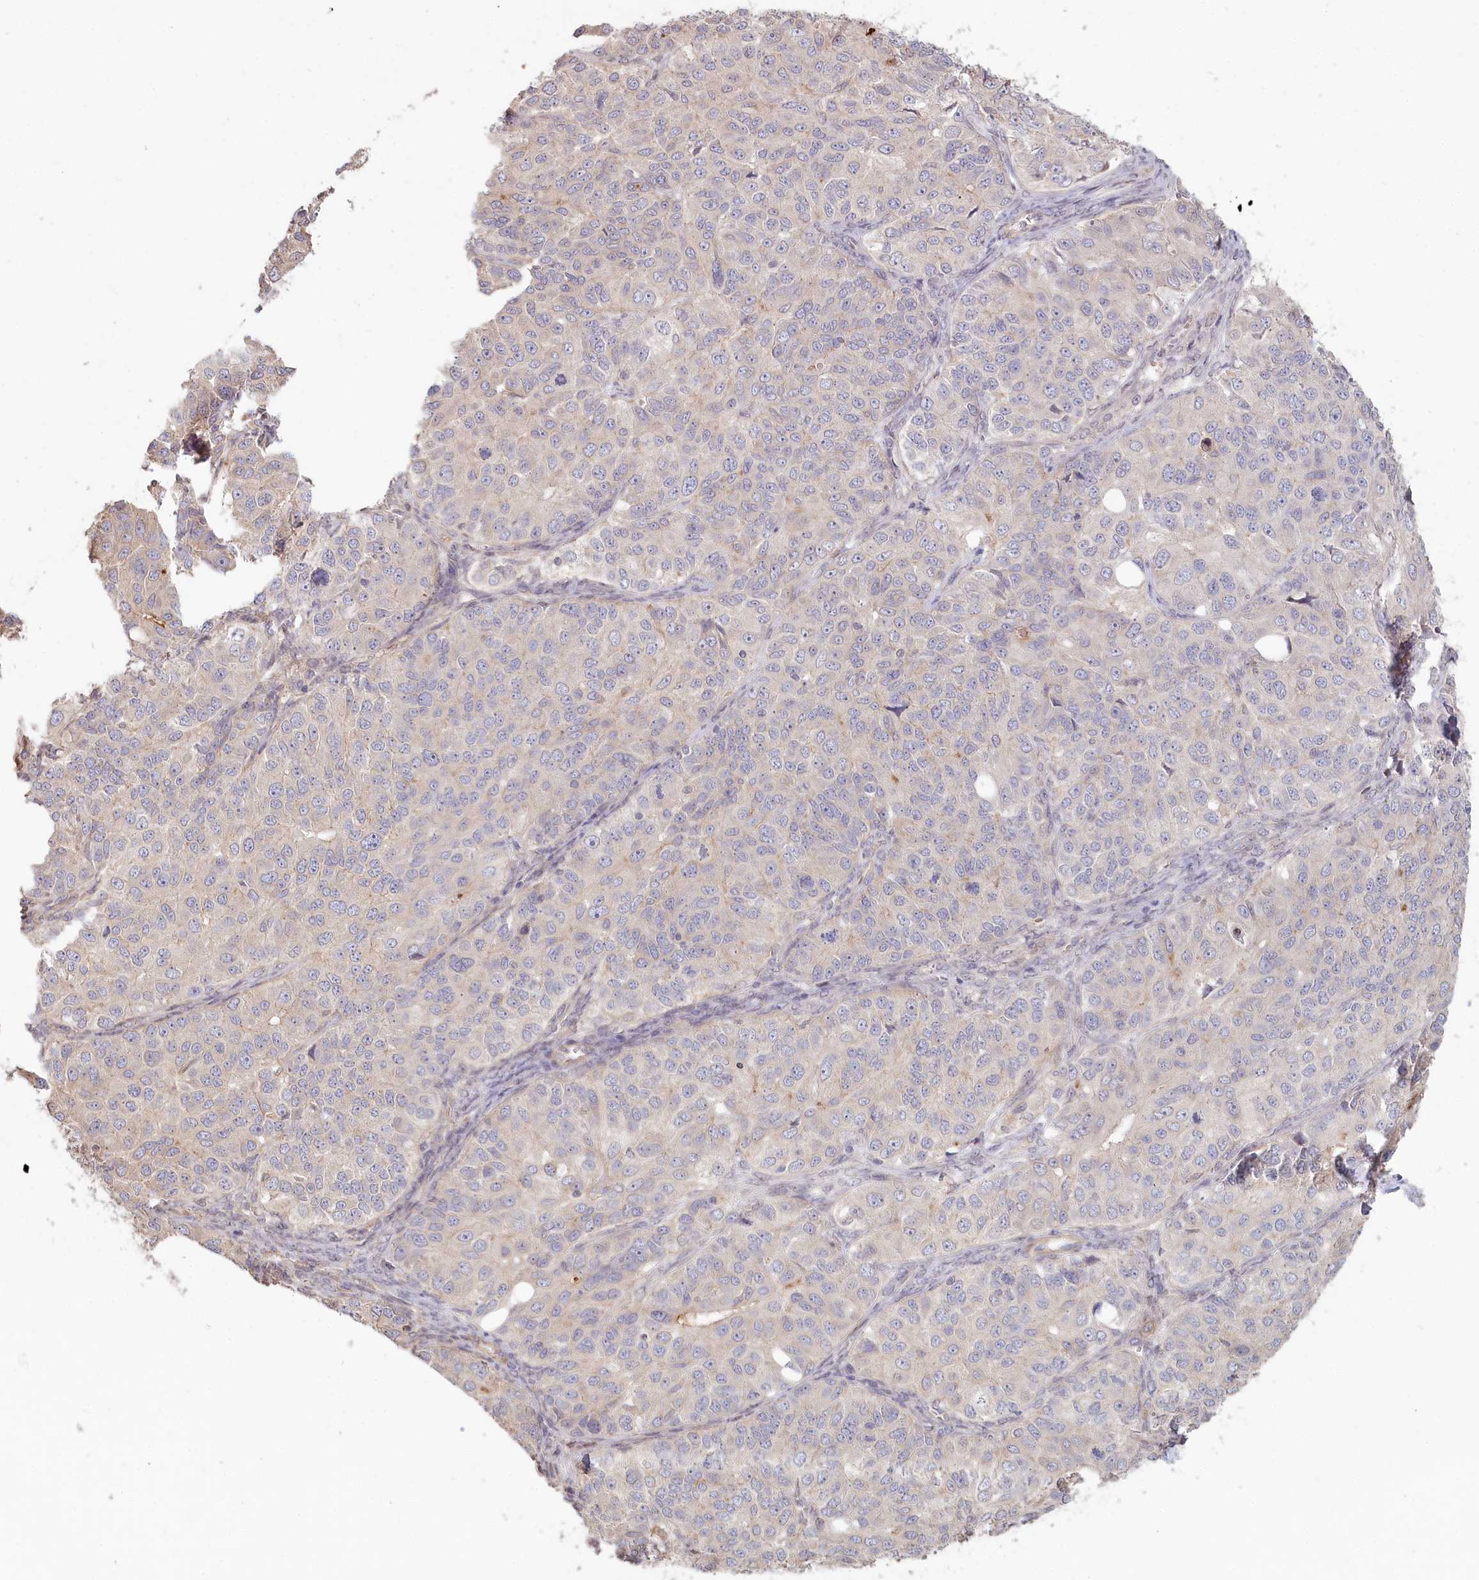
{"staining": {"intensity": "negative", "quantity": "none", "location": "none"}, "tissue": "ovarian cancer", "cell_type": "Tumor cells", "image_type": "cancer", "snomed": [{"axis": "morphology", "description": "Carcinoma, endometroid"}, {"axis": "topography", "description": "Ovary"}], "caption": "DAB (3,3'-diaminobenzidine) immunohistochemical staining of endometroid carcinoma (ovarian) reveals no significant staining in tumor cells. The staining is performed using DAB (3,3'-diaminobenzidine) brown chromogen with nuclei counter-stained in using hematoxylin.", "gene": "TCHP", "patient": {"sex": "female", "age": 51}}